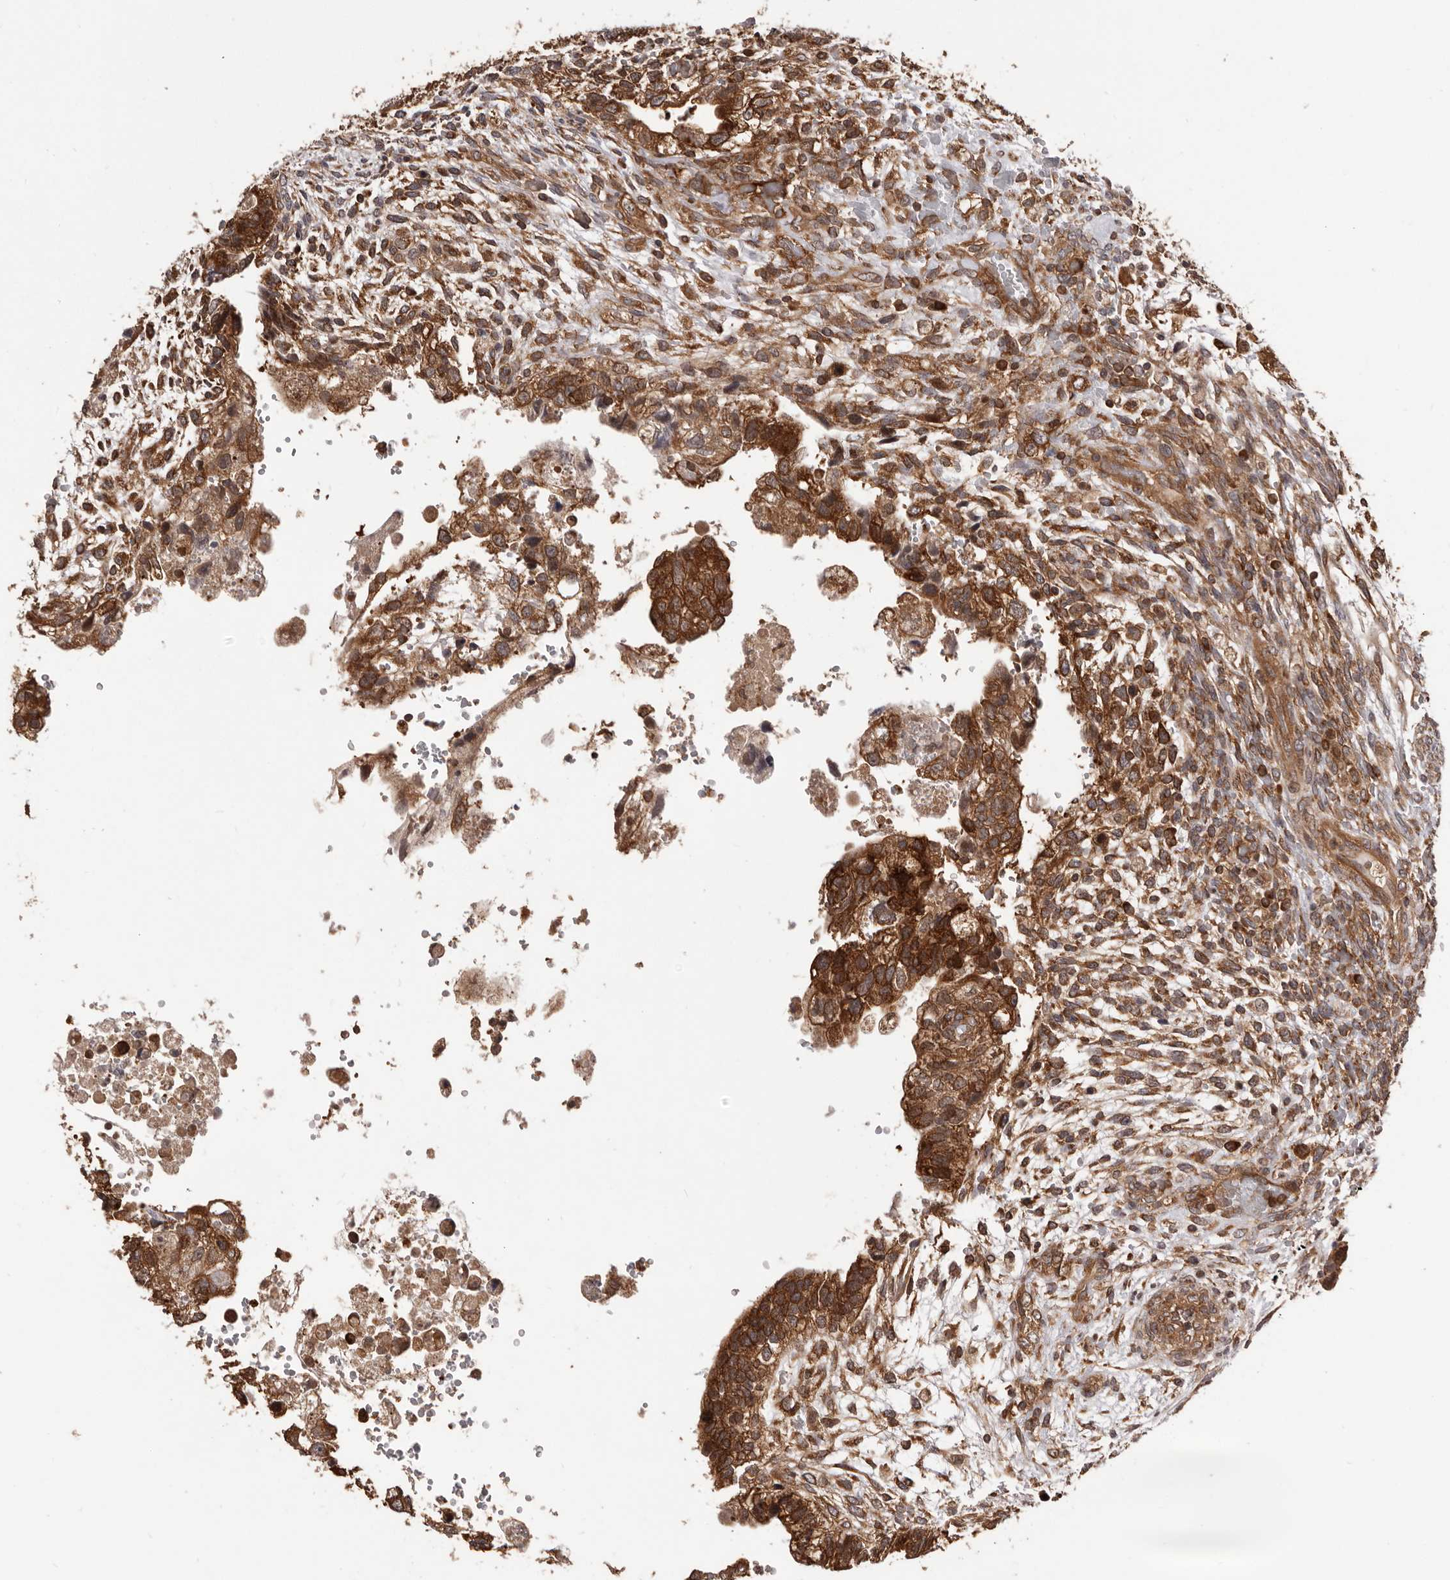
{"staining": {"intensity": "strong", "quantity": ">75%", "location": "cytoplasmic/membranous"}, "tissue": "testis cancer", "cell_type": "Tumor cells", "image_type": "cancer", "snomed": [{"axis": "morphology", "description": "Carcinoma, Embryonal, NOS"}, {"axis": "topography", "description": "Testis"}], "caption": "Tumor cells show high levels of strong cytoplasmic/membranous expression in about >75% of cells in testis cancer (embryonal carcinoma).", "gene": "HBS1L", "patient": {"sex": "male", "age": 37}}